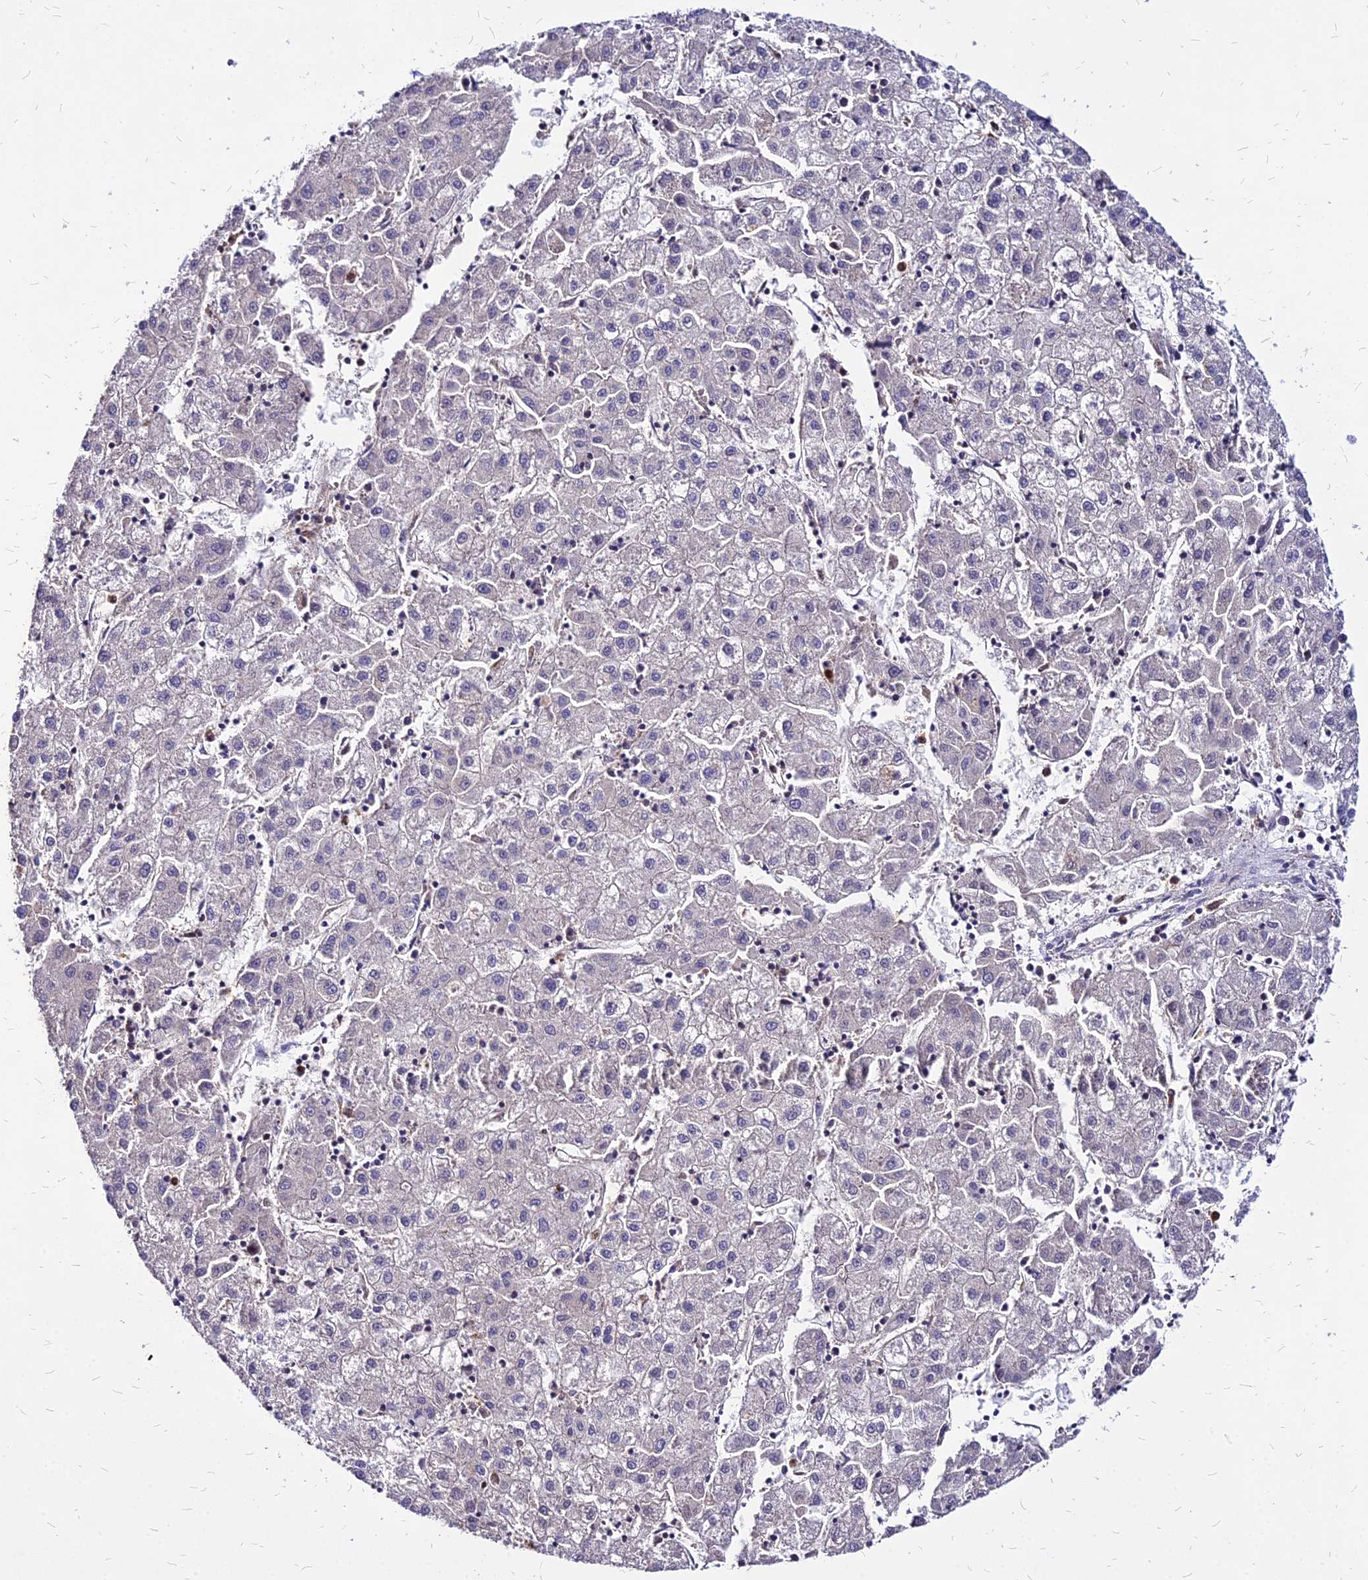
{"staining": {"intensity": "negative", "quantity": "none", "location": "none"}, "tissue": "liver cancer", "cell_type": "Tumor cells", "image_type": "cancer", "snomed": [{"axis": "morphology", "description": "Carcinoma, Hepatocellular, NOS"}, {"axis": "topography", "description": "Liver"}], "caption": "Human liver hepatocellular carcinoma stained for a protein using immunohistochemistry (IHC) reveals no expression in tumor cells.", "gene": "APBA3", "patient": {"sex": "male", "age": 72}}